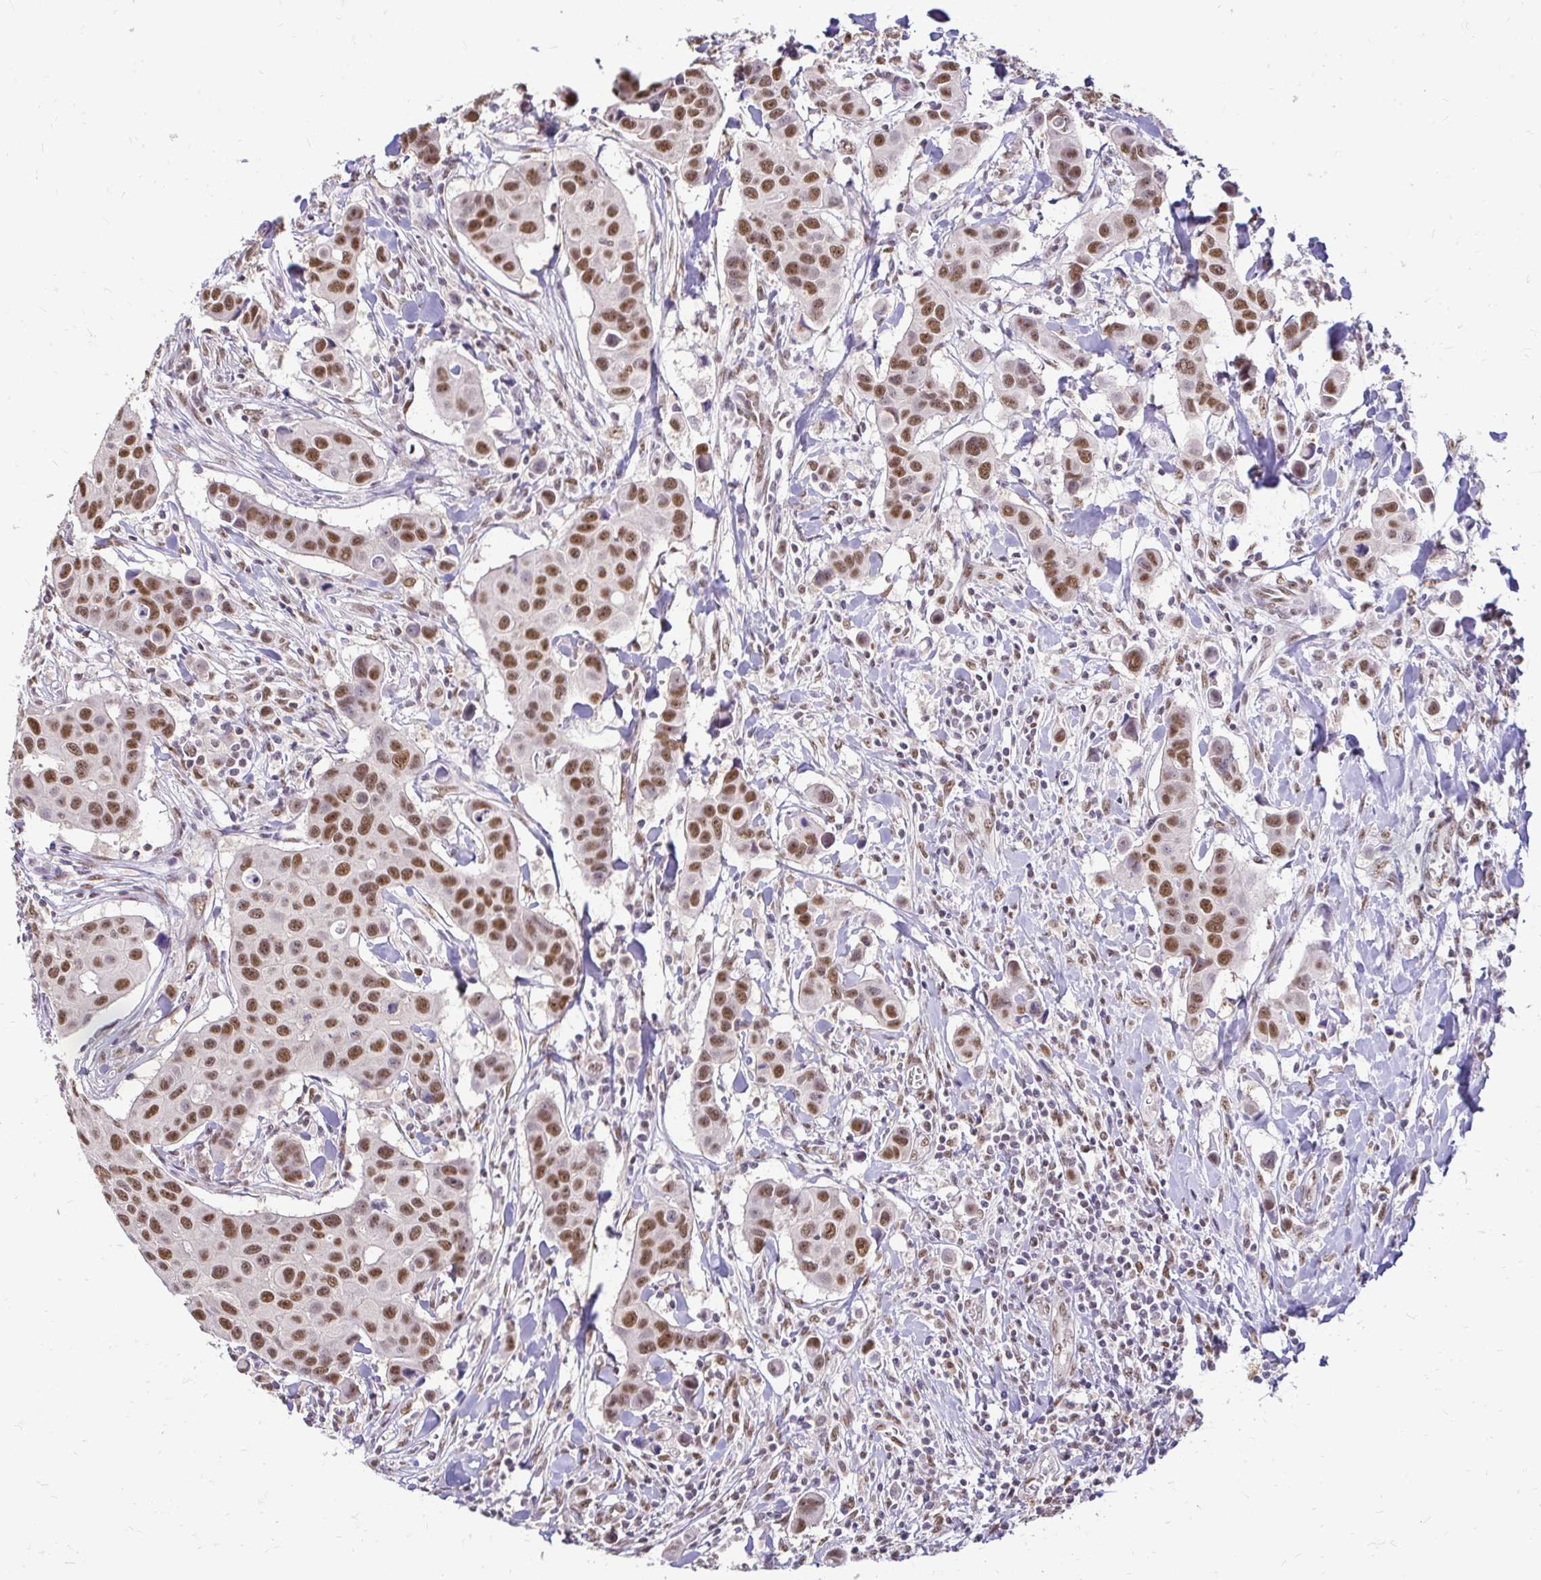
{"staining": {"intensity": "moderate", "quantity": ">75%", "location": "nuclear"}, "tissue": "breast cancer", "cell_type": "Tumor cells", "image_type": "cancer", "snomed": [{"axis": "morphology", "description": "Duct carcinoma"}, {"axis": "topography", "description": "Breast"}], "caption": "Immunohistochemical staining of breast cancer exhibits moderate nuclear protein expression in approximately >75% of tumor cells. Nuclei are stained in blue.", "gene": "RIMS4", "patient": {"sex": "female", "age": 24}}